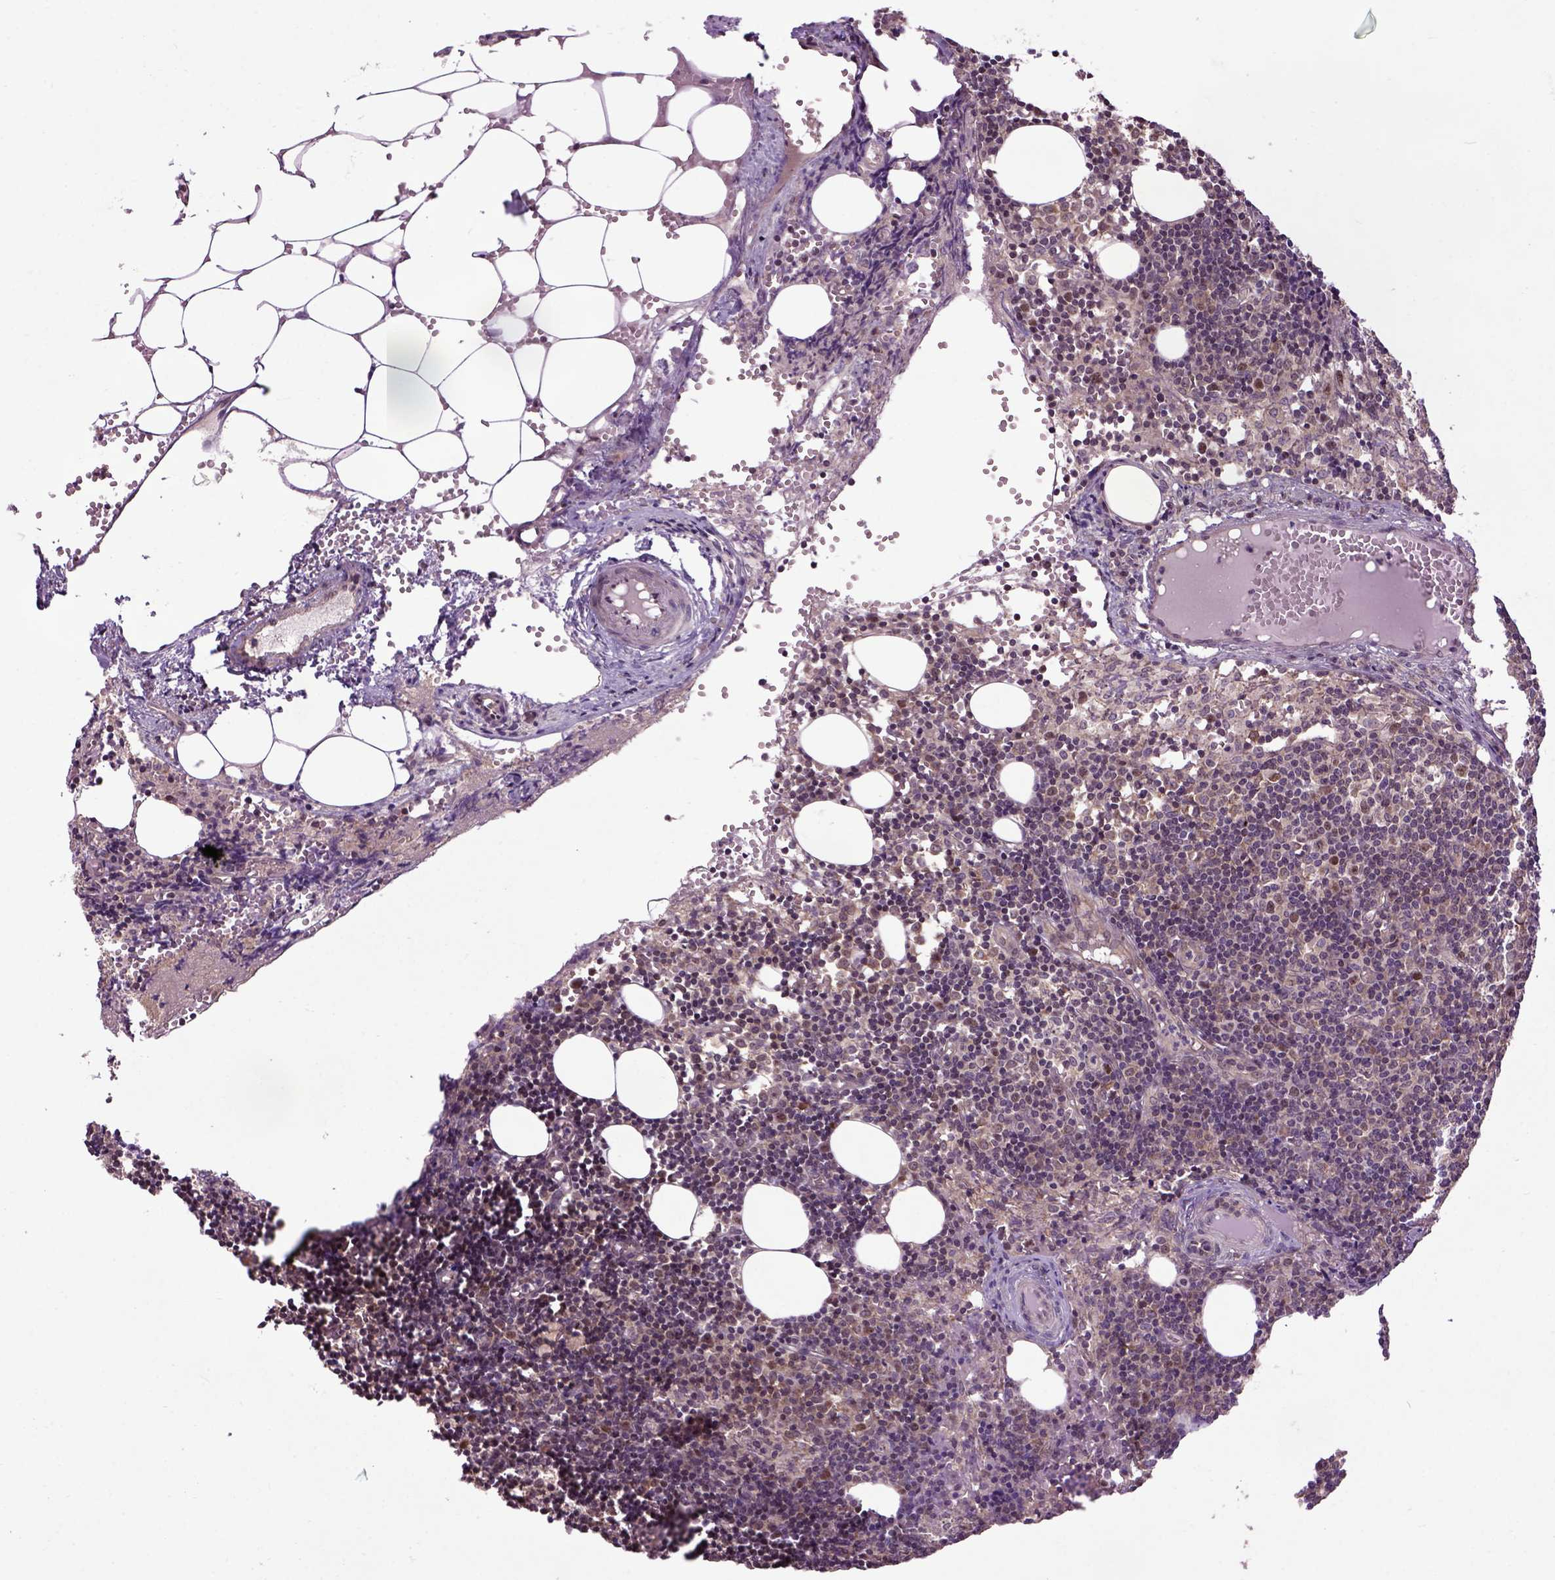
{"staining": {"intensity": "moderate", "quantity": ">75%", "location": "cytoplasmic/membranous,nuclear"}, "tissue": "lymph node", "cell_type": "Germinal center cells", "image_type": "normal", "snomed": [{"axis": "morphology", "description": "Normal tissue, NOS"}, {"axis": "topography", "description": "Lymph node"}], "caption": "Immunohistochemistry staining of unremarkable lymph node, which shows medium levels of moderate cytoplasmic/membranous,nuclear staining in about >75% of germinal center cells indicating moderate cytoplasmic/membranous,nuclear protein staining. The staining was performed using DAB (brown) for protein detection and nuclei were counterstained in hematoxylin (blue).", "gene": "WDR48", "patient": {"sex": "female", "age": 41}}